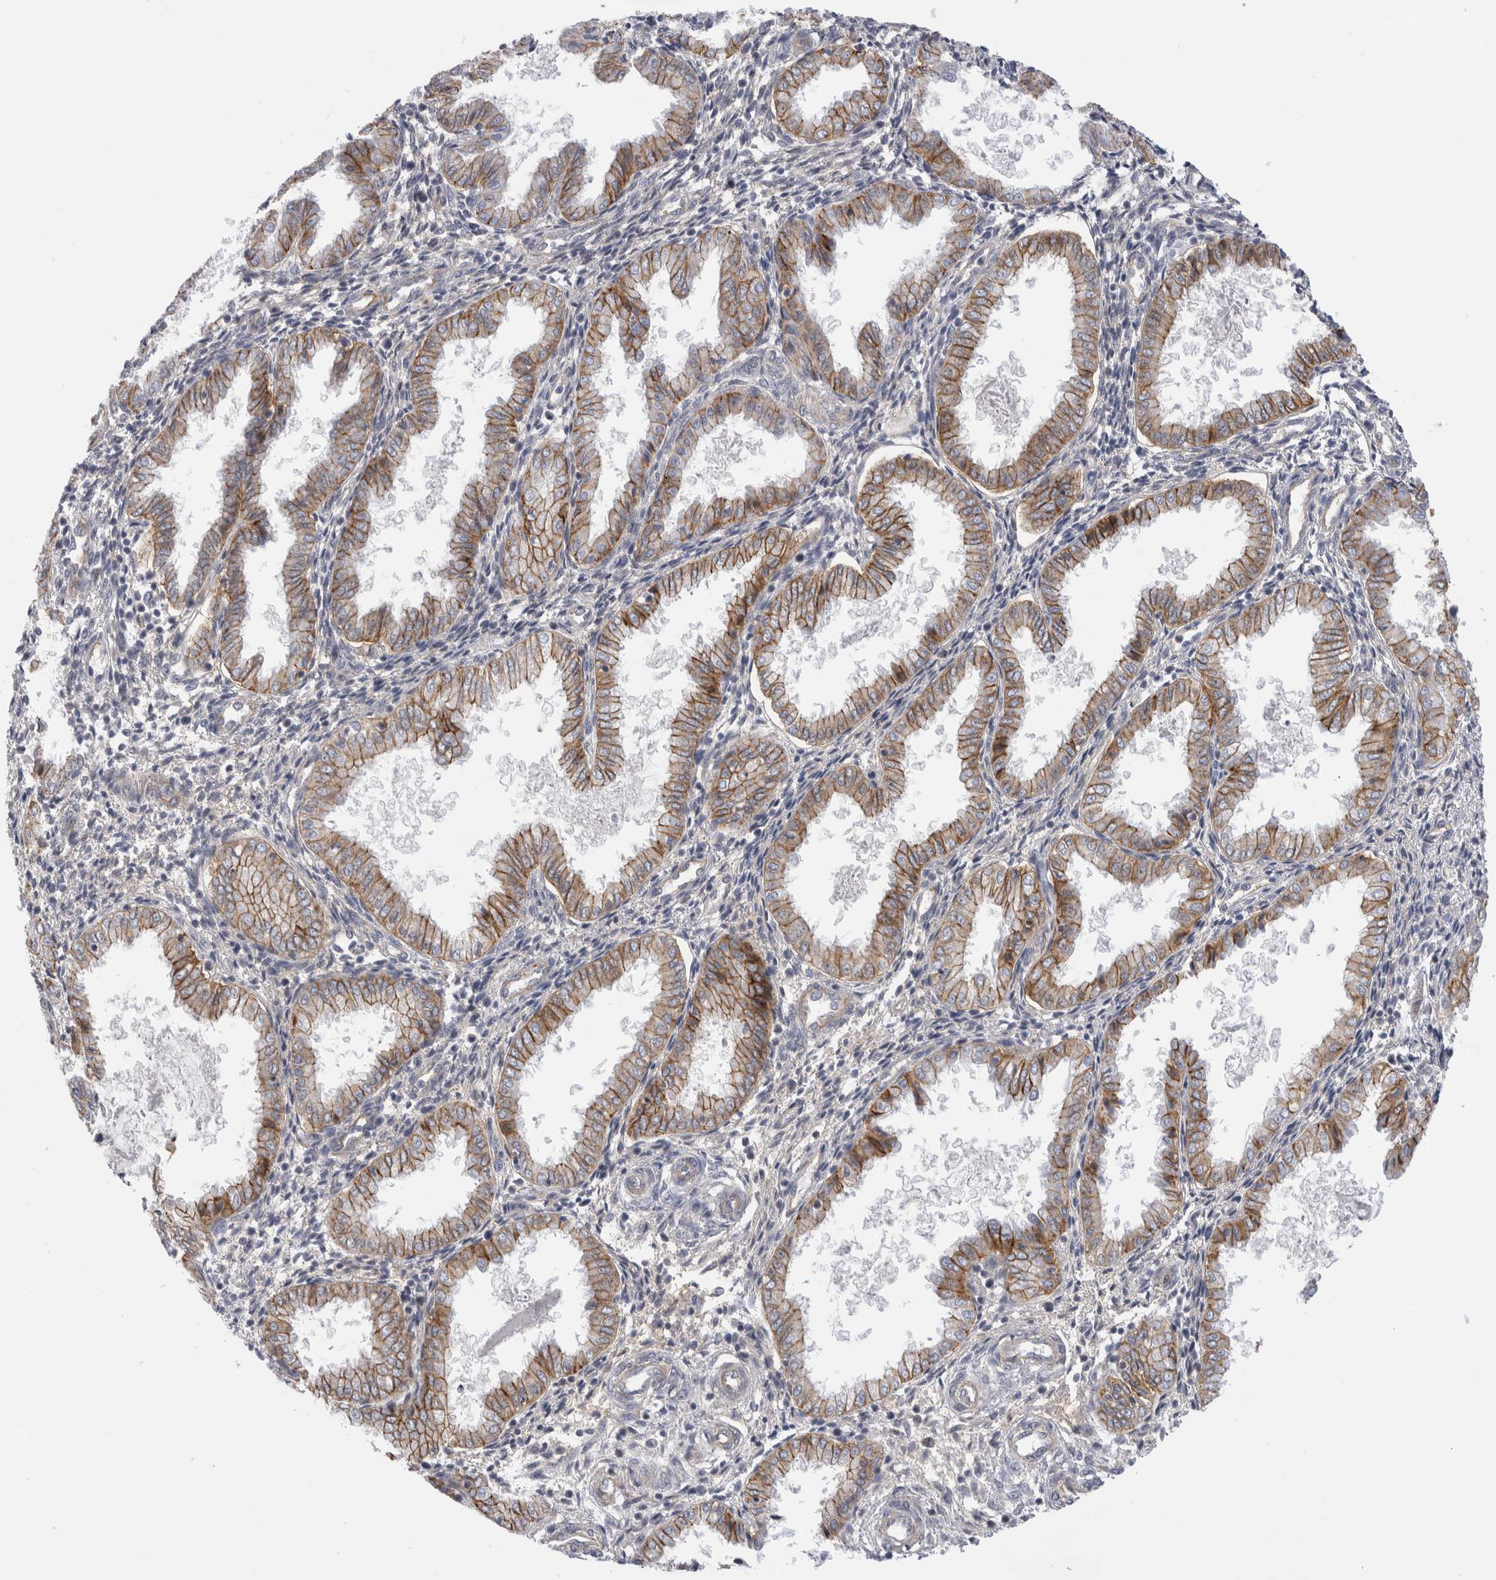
{"staining": {"intensity": "weak", "quantity": "<25%", "location": "cytoplasmic/membranous"}, "tissue": "endometrium", "cell_type": "Cells in endometrial stroma", "image_type": "normal", "snomed": [{"axis": "morphology", "description": "Normal tissue, NOS"}, {"axis": "topography", "description": "Endometrium"}], "caption": "Human endometrium stained for a protein using immunohistochemistry demonstrates no staining in cells in endometrial stroma.", "gene": "VANGL1", "patient": {"sex": "female", "age": 33}}